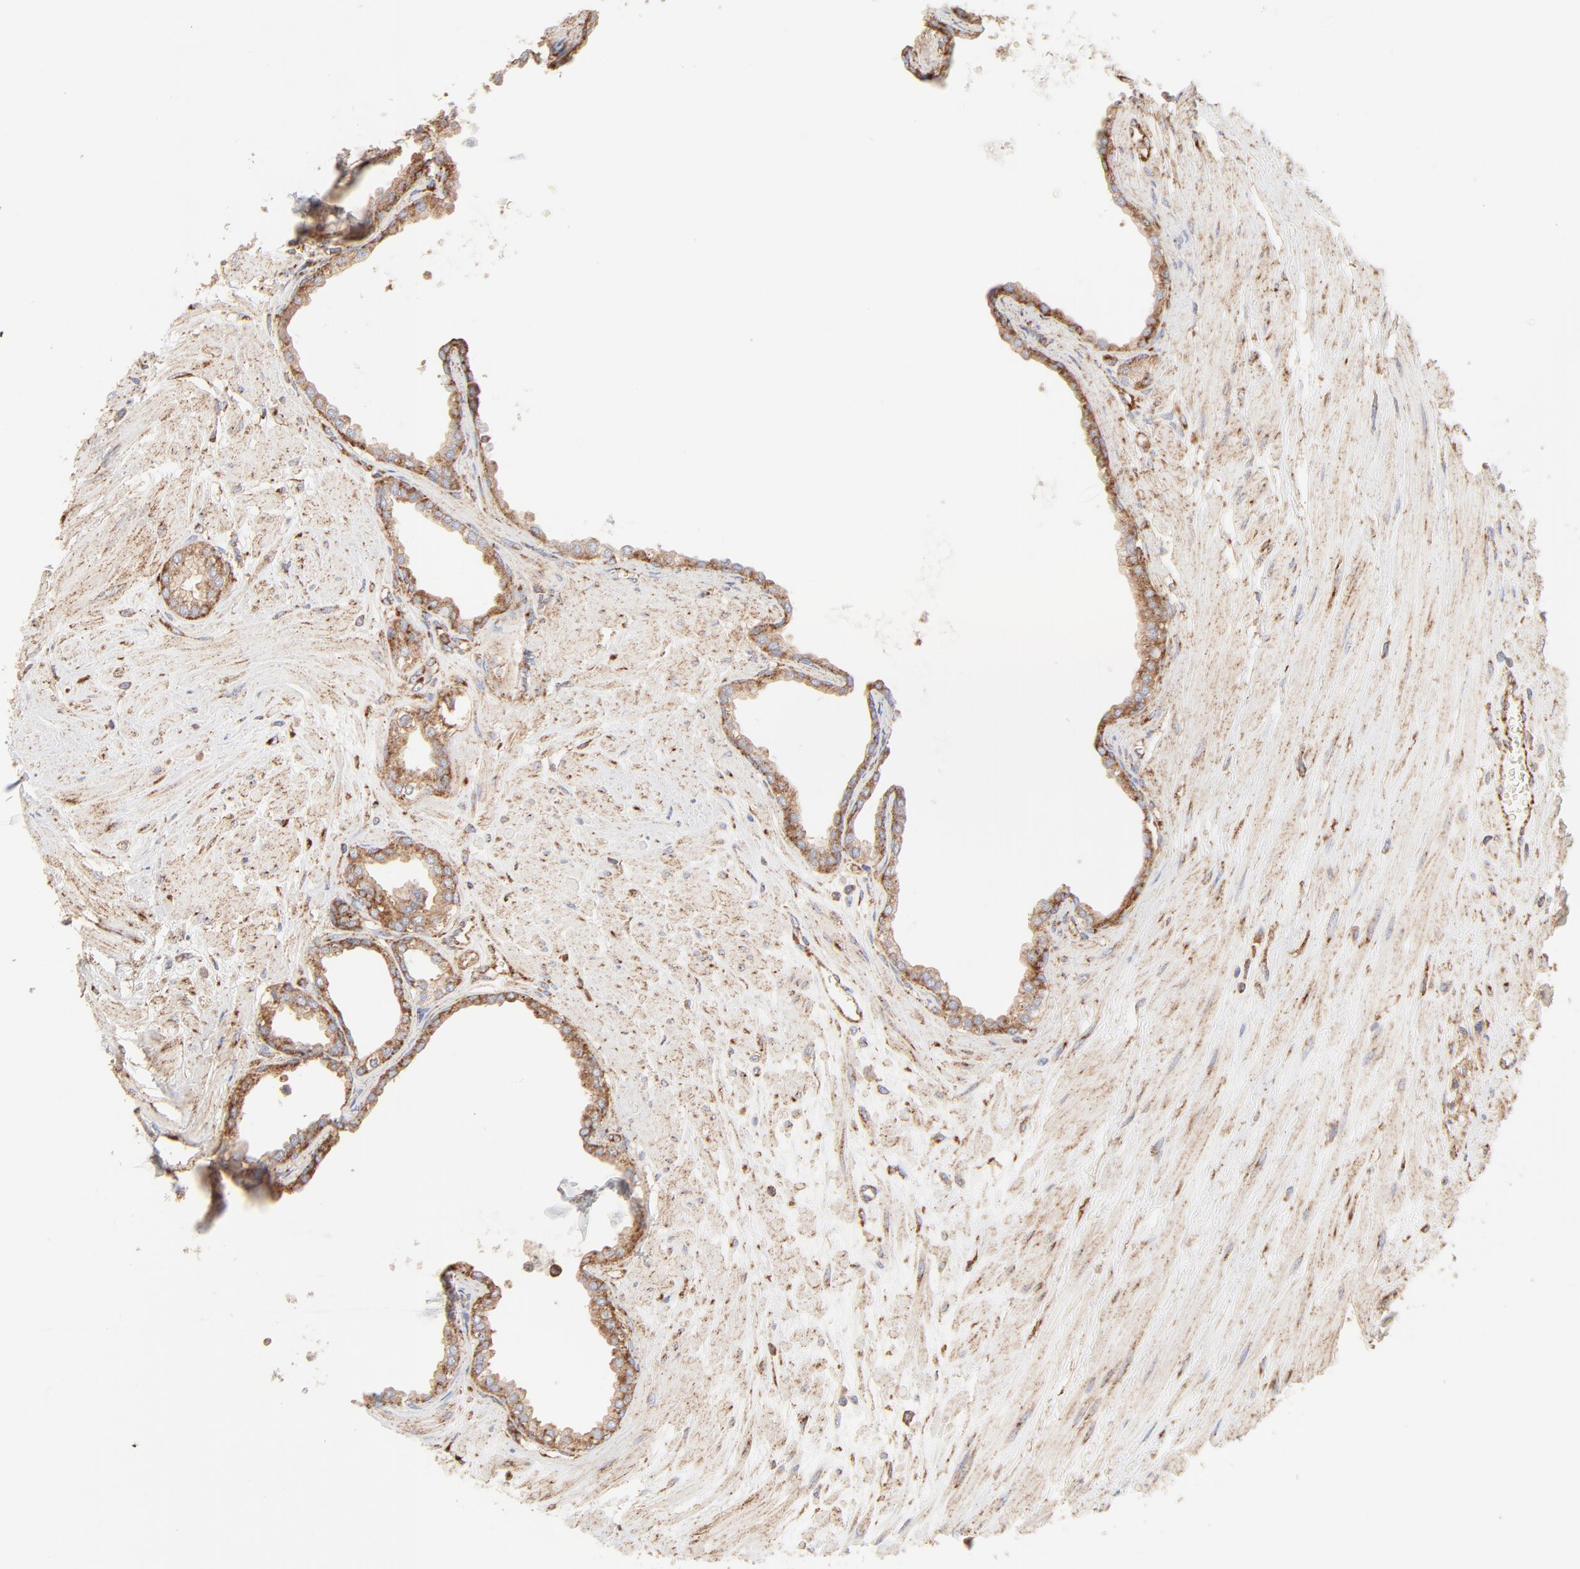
{"staining": {"intensity": "moderate", "quantity": ">75%", "location": "cytoplasmic/membranous"}, "tissue": "prostate", "cell_type": "Glandular cells", "image_type": "normal", "snomed": [{"axis": "morphology", "description": "Normal tissue, NOS"}, {"axis": "topography", "description": "Prostate"}], "caption": "Immunohistochemistry (IHC) (DAB) staining of benign prostate displays moderate cytoplasmic/membranous protein positivity in about >75% of glandular cells. (Stains: DAB (3,3'-diaminobenzidine) in brown, nuclei in blue, Microscopy: brightfield microscopy at high magnification).", "gene": "CLTB", "patient": {"sex": "male", "age": 64}}